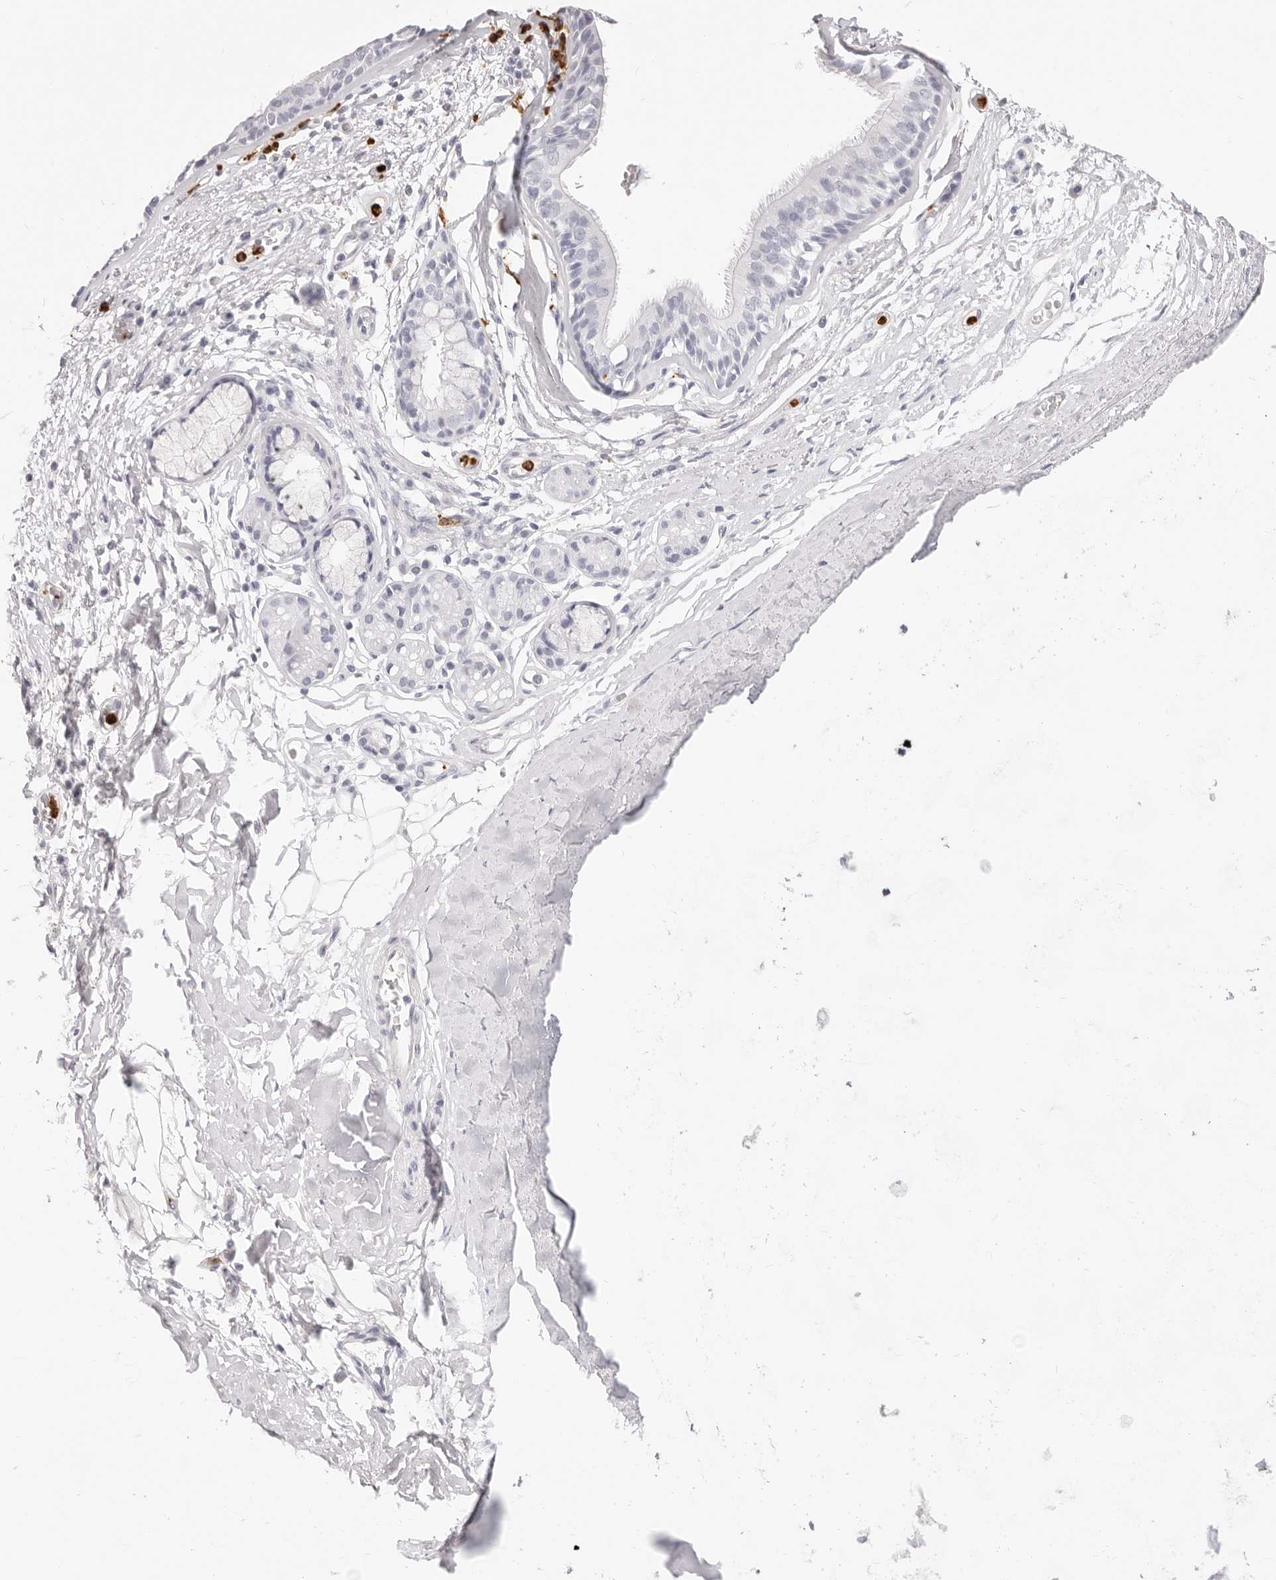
{"staining": {"intensity": "negative", "quantity": "none", "location": "none"}, "tissue": "bronchus", "cell_type": "Respiratory epithelial cells", "image_type": "normal", "snomed": [{"axis": "morphology", "description": "Normal tissue, NOS"}, {"axis": "topography", "description": "Cartilage tissue"}], "caption": "This photomicrograph is of benign bronchus stained with immunohistochemistry (IHC) to label a protein in brown with the nuclei are counter-stained blue. There is no positivity in respiratory epithelial cells. (Stains: DAB (3,3'-diaminobenzidine) immunohistochemistry with hematoxylin counter stain, Microscopy: brightfield microscopy at high magnification).", "gene": "CAMP", "patient": {"sex": "female", "age": 63}}